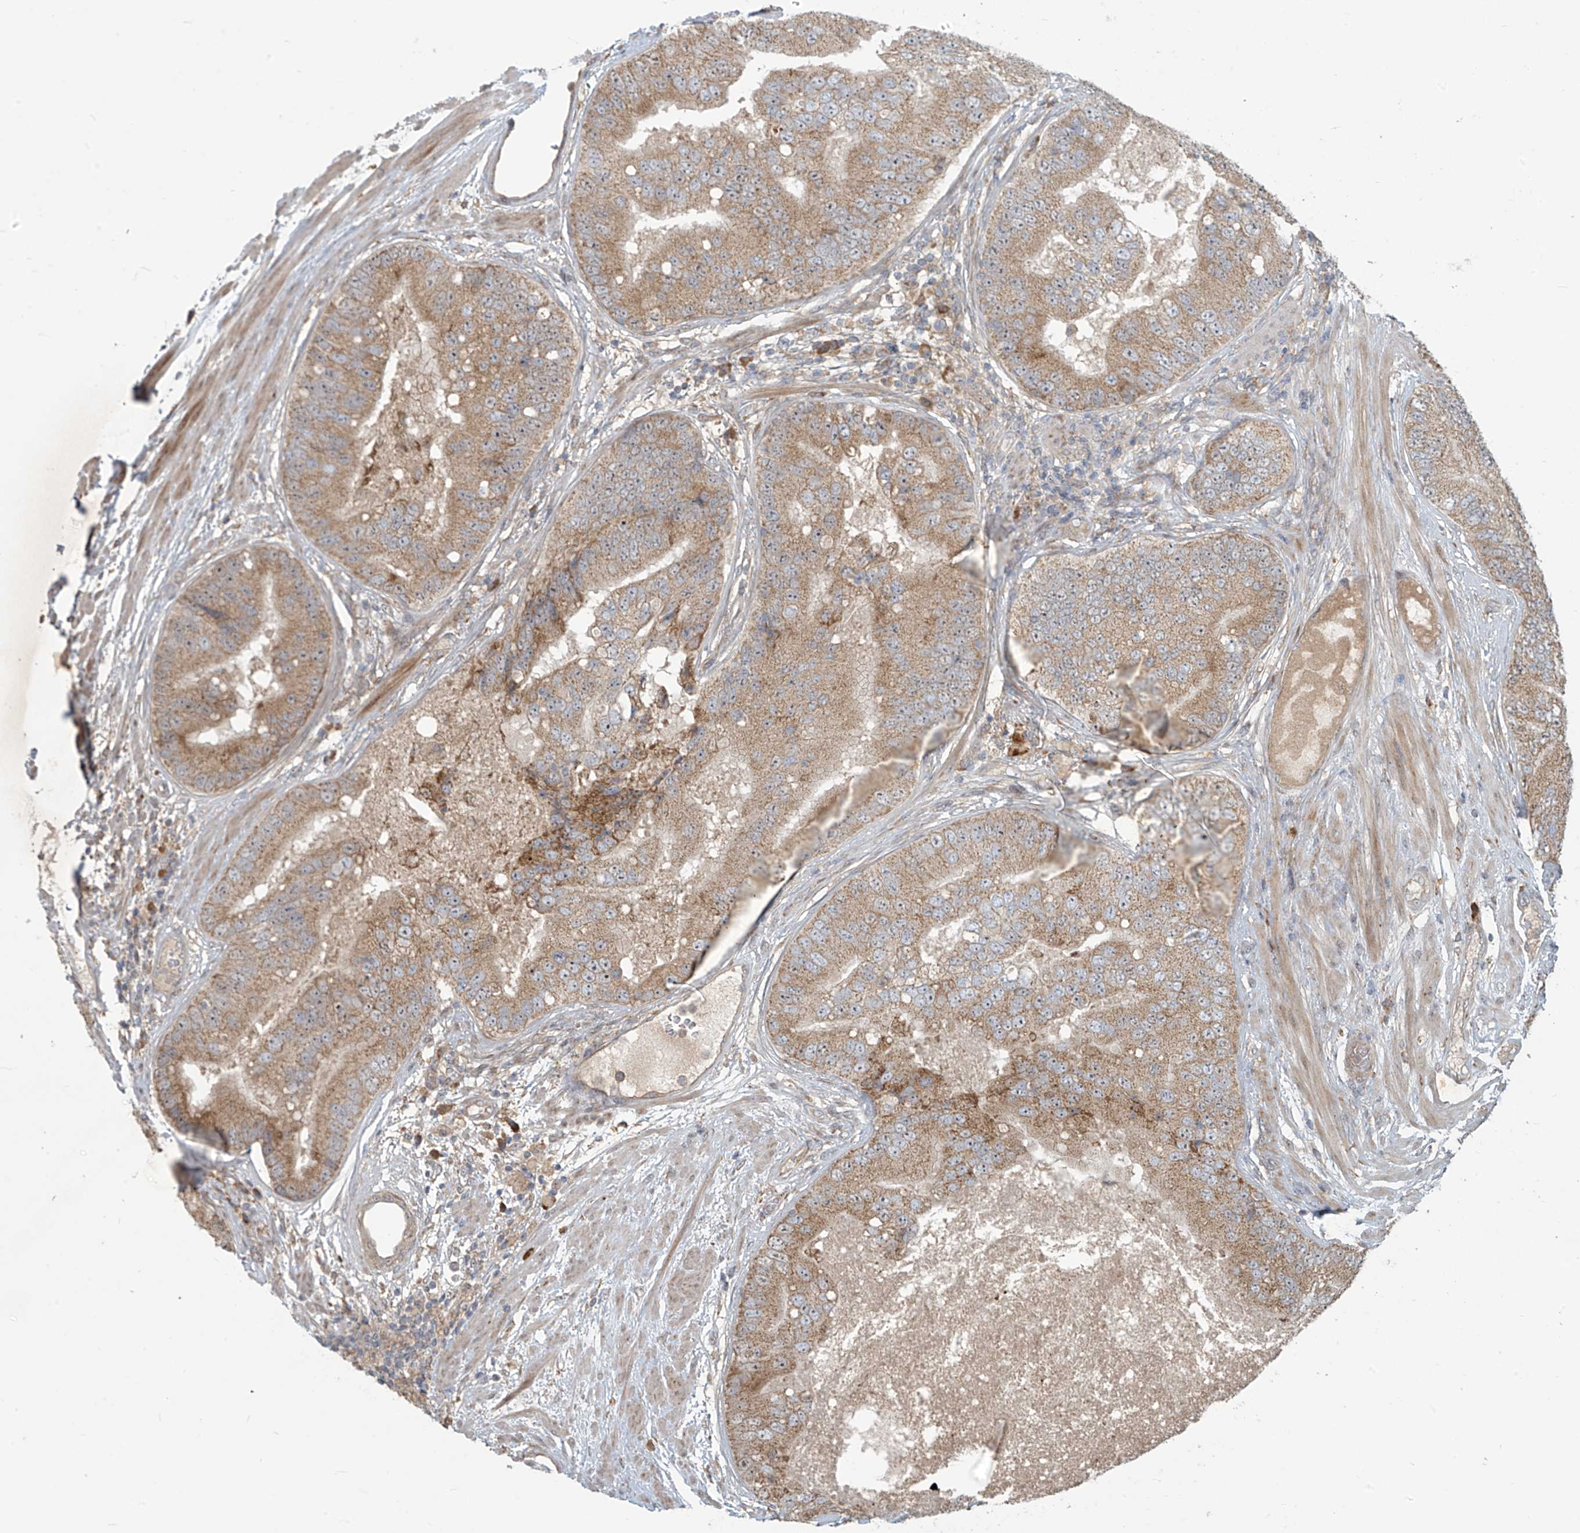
{"staining": {"intensity": "moderate", "quantity": ">75%", "location": "cytoplasmic/membranous,nuclear"}, "tissue": "prostate cancer", "cell_type": "Tumor cells", "image_type": "cancer", "snomed": [{"axis": "morphology", "description": "Adenocarcinoma, High grade"}, {"axis": "topography", "description": "Prostate"}], "caption": "IHC histopathology image of human prostate adenocarcinoma (high-grade) stained for a protein (brown), which demonstrates medium levels of moderate cytoplasmic/membranous and nuclear expression in about >75% of tumor cells.", "gene": "KATNIP", "patient": {"sex": "male", "age": 70}}